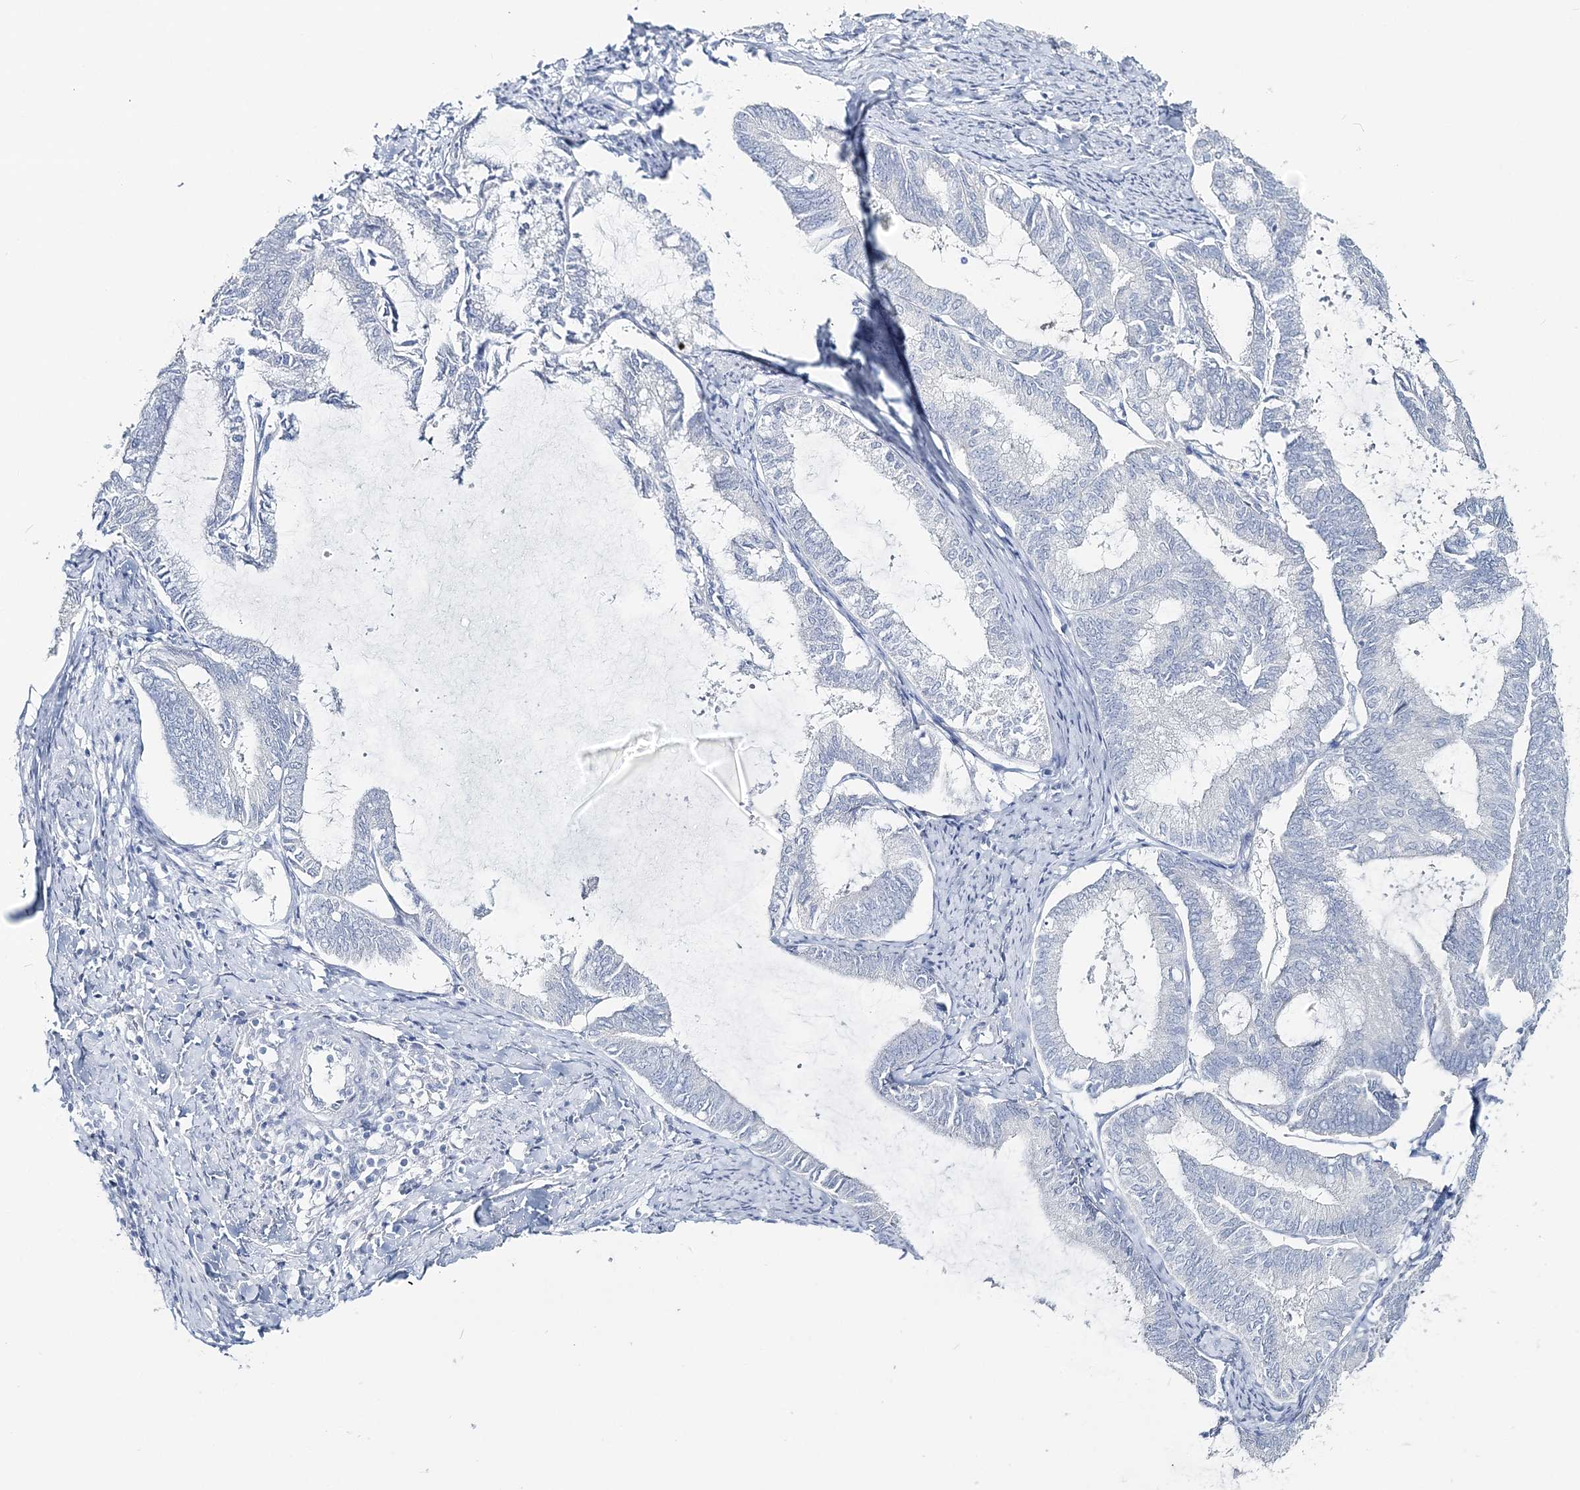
{"staining": {"intensity": "negative", "quantity": "none", "location": "none"}, "tissue": "endometrial cancer", "cell_type": "Tumor cells", "image_type": "cancer", "snomed": [{"axis": "morphology", "description": "Adenocarcinoma, NOS"}, {"axis": "topography", "description": "Endometrium"}], "caption": "This histopathology image is of endometrial cancer (adenocarcinoma) stained with immunohistochemistry to label a protein in brown with the nuclei are counter-stained blue. There is no positivity in tumor cells.", "gene": "CYP3A4", "patient": {"sex": "female", "age": 86}}